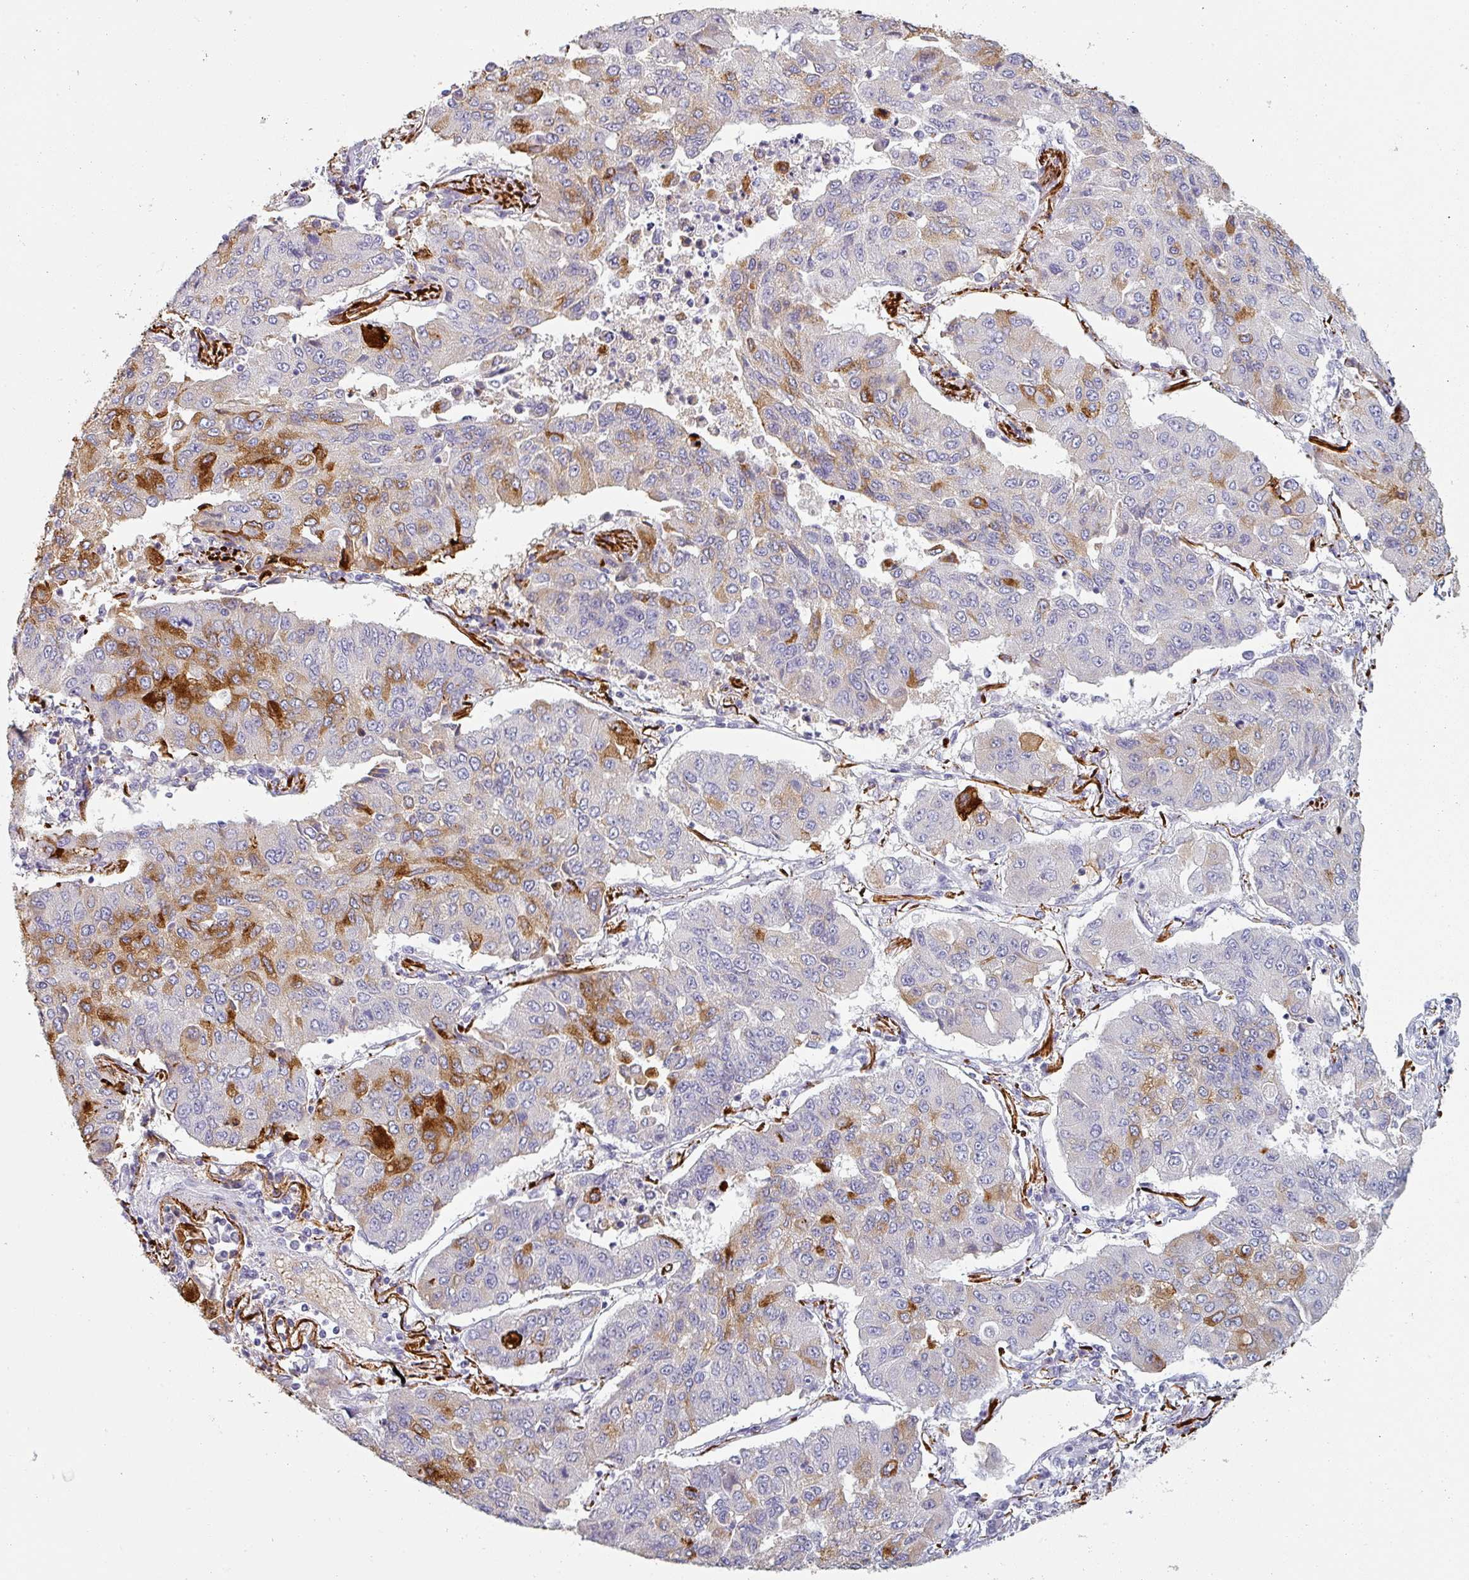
{"staining": {"intensity": "moderate", "quantity": "<25%", "location": "cytoplasmic/membranous"}, "tissue": "lung cancer", "cell_type": "Tumor cells", "image_type": "cancer", "snomed": [{"axis": "morphology", "description": "Squamous cell carcinoma, NOS"}, {"axis": "topography", "description": "Lung"}], "caption": "A micrograph showing moderate cytoplasmic/membranous staining in about <25% of tumor cells in lung cancer, as visualized by brown immunohistochemical staining.", "gene": "SFTPA1", "patient": {"sex": "male", "age": 74}}